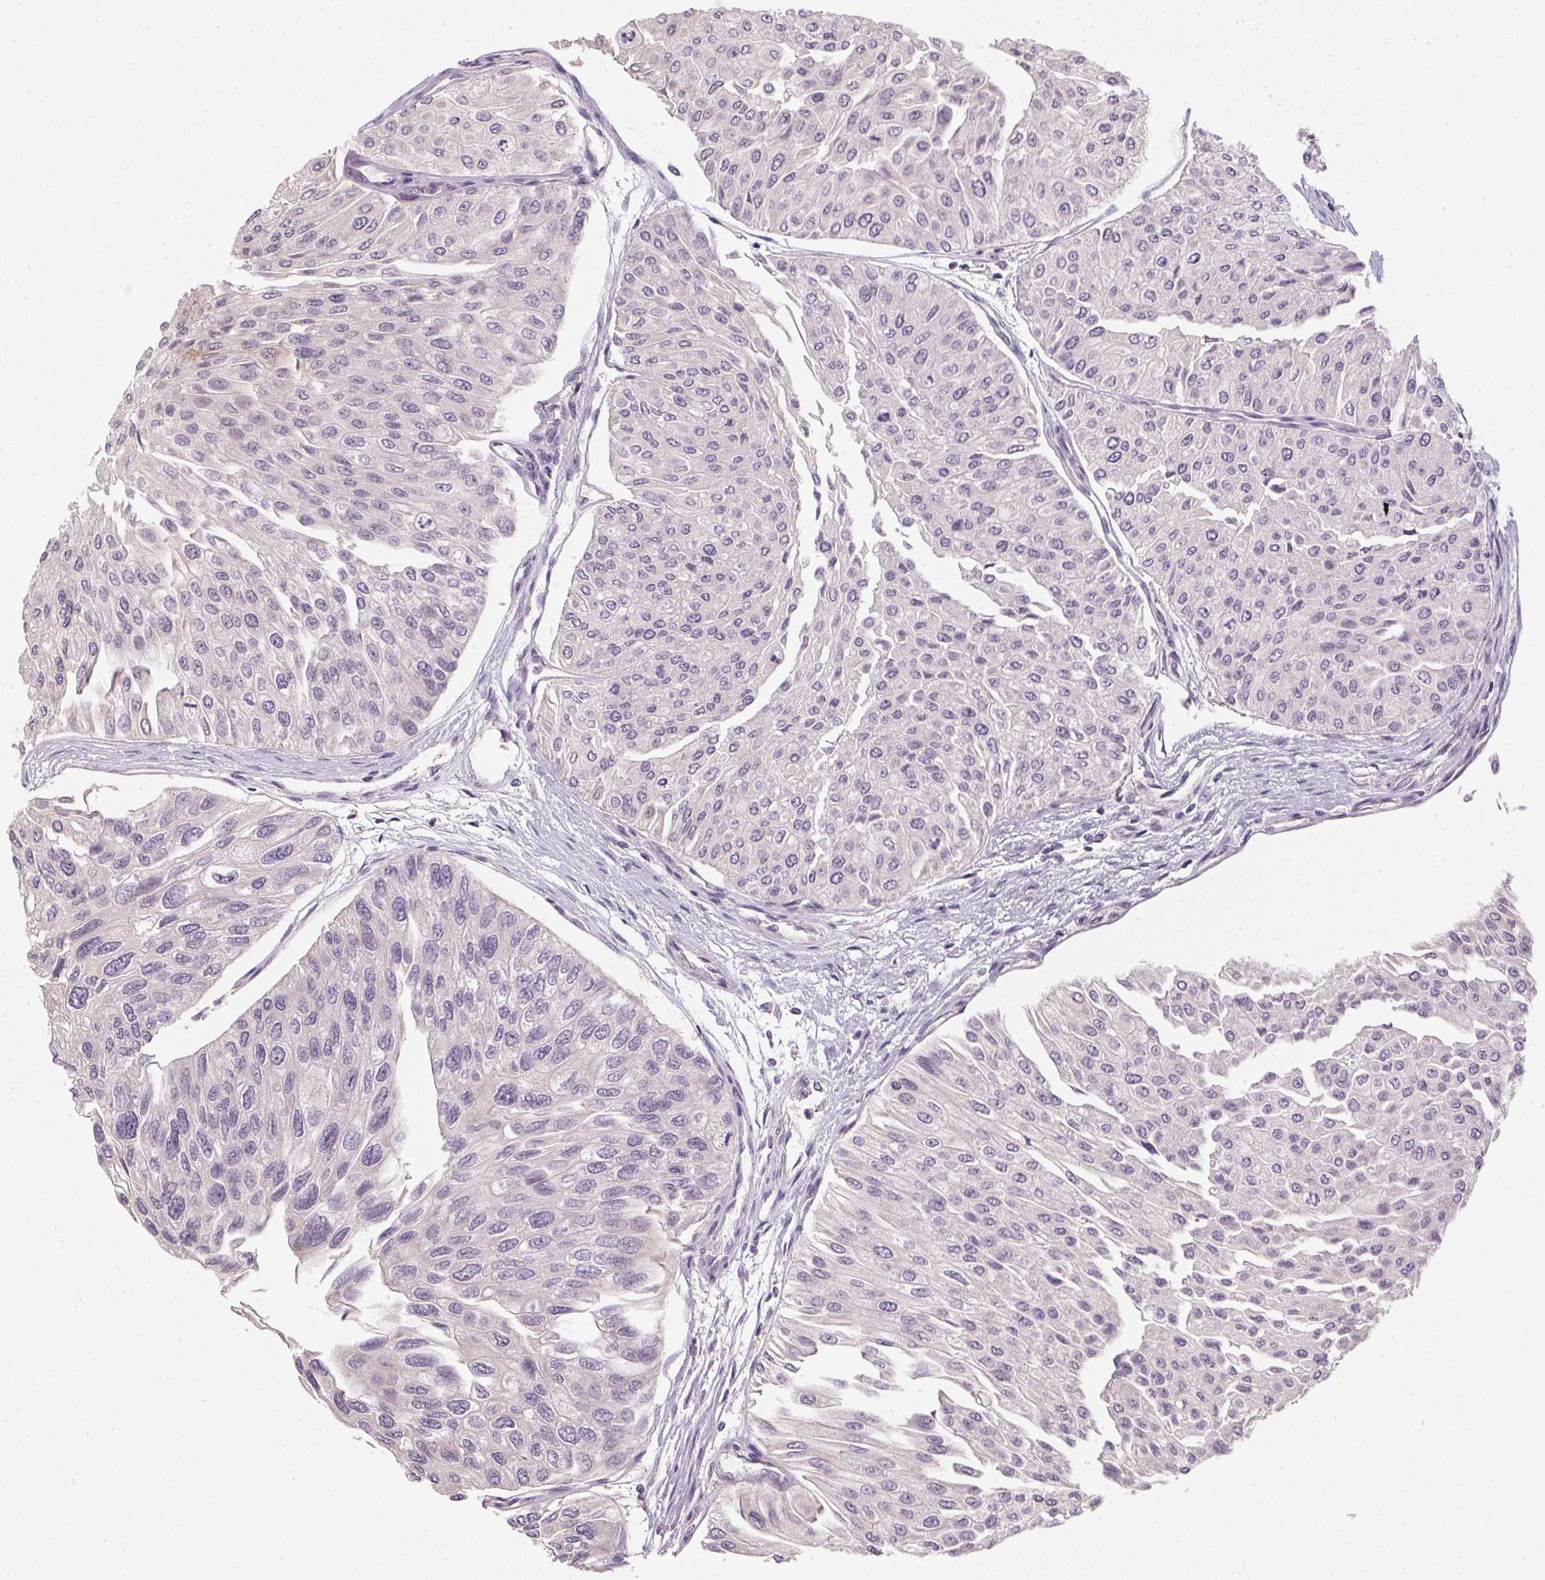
{"staining": {"intensity": "negative", "quantity": "none", "location": "none"}, "tissue": "urothelial cancer", "cell_type": "Tumor cells", "image_type": "cancer", "snomed": [{"axis": "morphology", "description": "Urothelial carcinoma, NOS"}, {"axis": "topography", "description": "Urinary bladder"}], "caption": "IHC image of urothelial cancer stained for a protein (brown), which exhibits no staining in tumor cells.", "gene": "ALDH8A1", "patient": {"sex": "male", "age": 67}}